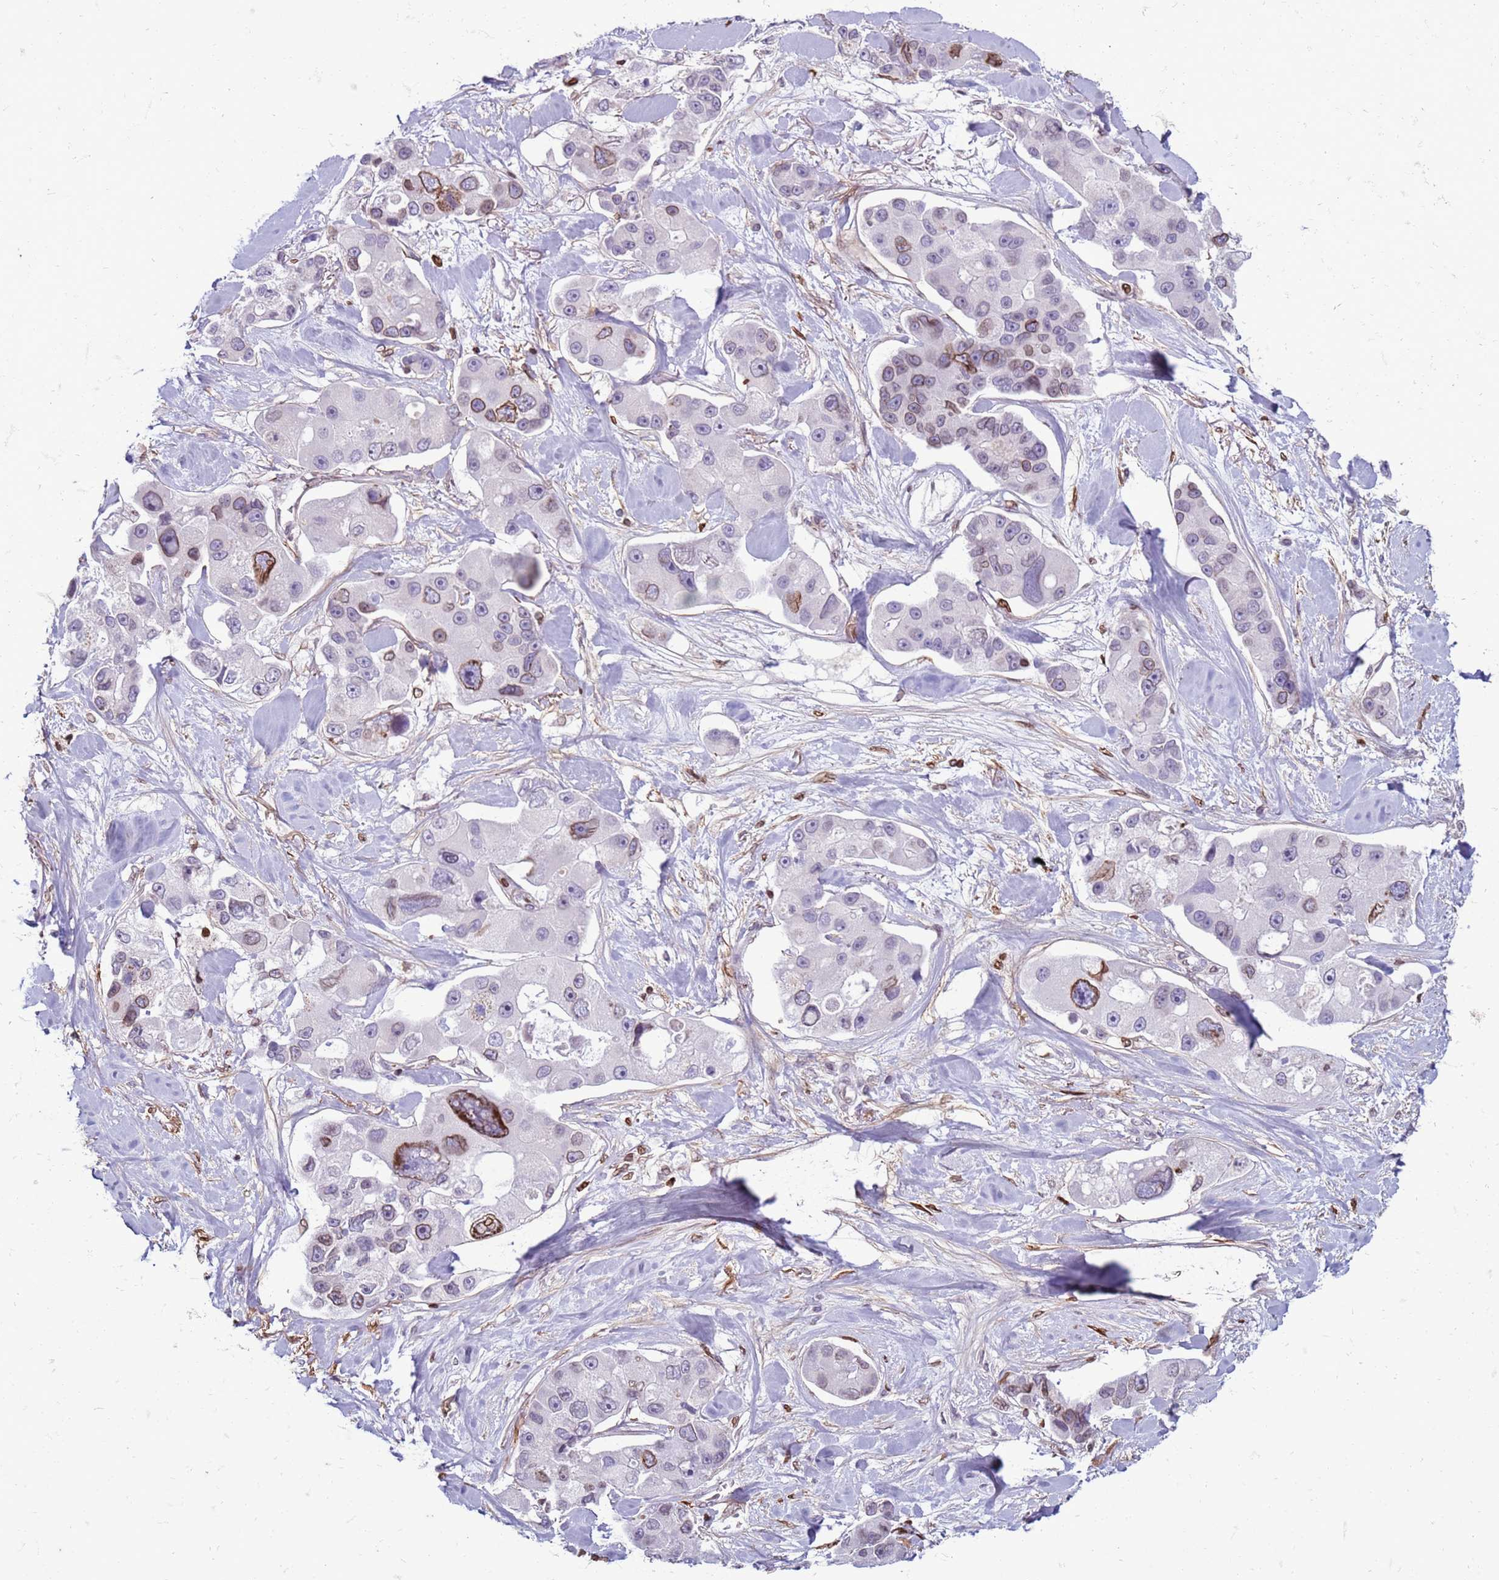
{"staining": {"intensity": "moderate", "quantity": "<25%", "location": "cytoplasmic/membranous,nuclear"}, "tissue": "lung cancer", "cell_type": "Tumor cells", "image_type": "cancer", "snomed": [{"axis": "morphology", "description": "Adenocarcinoma, NOS"}, {"axis": "topography", "description": "Lung"}], "caption": "High-magnification brightfield microscopy of lung adenocarcinoma stained with DAB (brown) and counterstained with hematoxylin (blue). tumor cells exhibit moderate cytoplasmic/membranous and nuclear positivity is seen in approximately<25% of cells.", "gene": "METTL25B", "patient": {"sex": "female", "age": 54}}